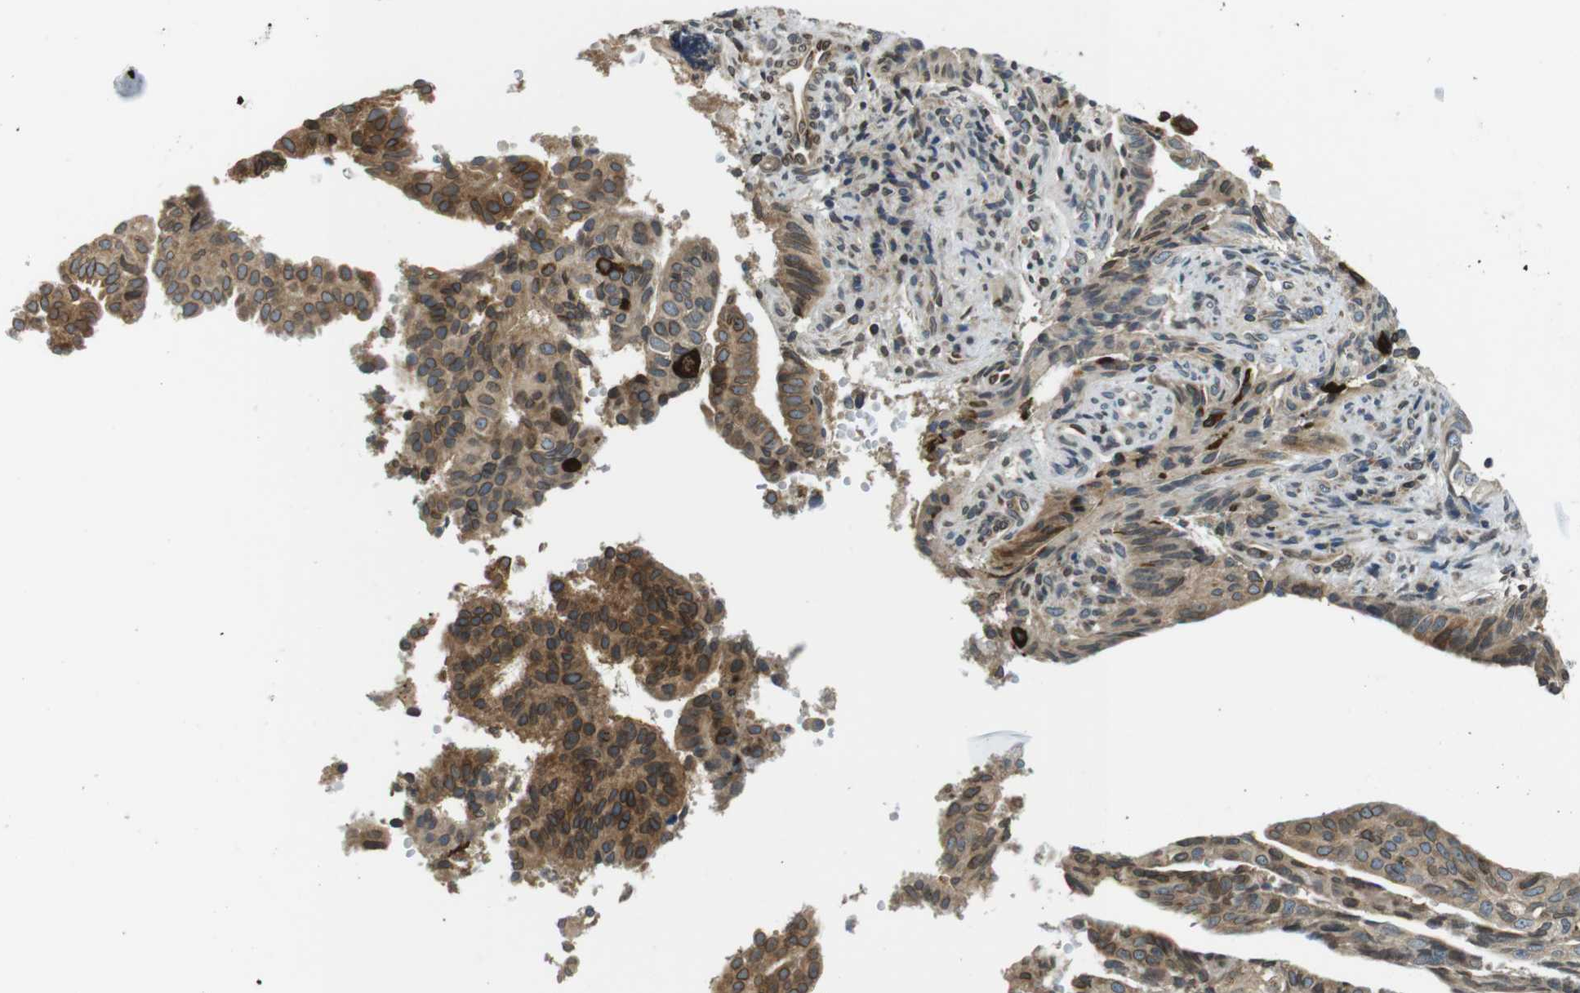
{"staining": {"intensity": "moderate", "quantity": "25%-75%", "location": "cytoplasmic/membranous,nuclear"}, "tissue": "endometrial cancer", "cell_type": "Tumor cells", "image_type": "cancer", "snomed": [{"axis": "morphology", "description": "Adenocarcinoma, NOS"}, {"axis": "topography", "description": "Endometrium"}], "caption": "Endometrial cancer (adenocarcinoma) stained with DAB IHC displays medium levels of moderate cytoplasmic/membranous and nuclear staining in about 25%-75% of tumor cells.", "gene": "TMX4", "patient": {"sex": "female", "age": 58}}